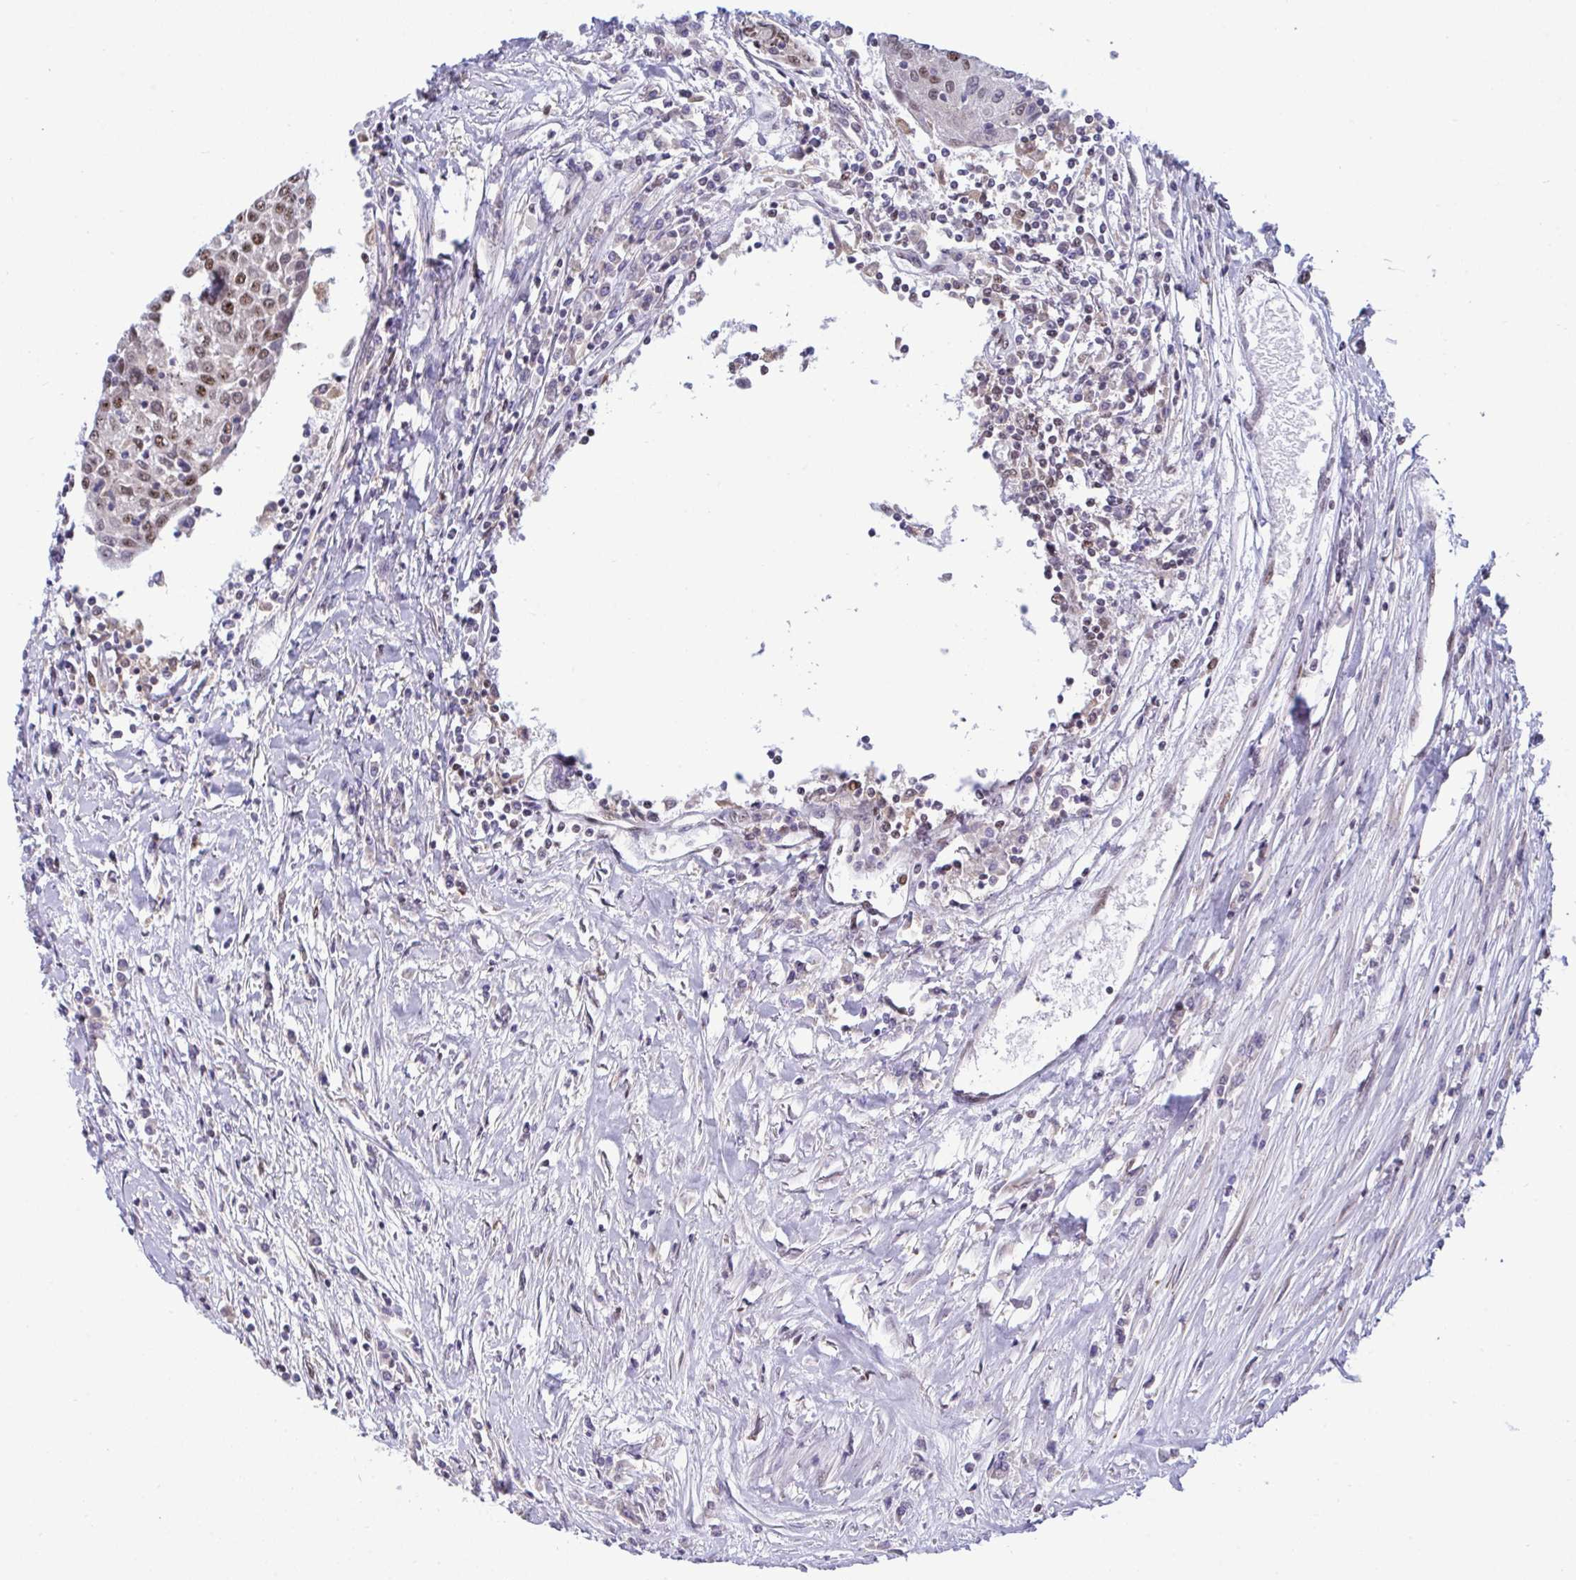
{"staining": {"intensity": "moderate", "quantity": "25%-75%", "location": "nuclear"}, "tissue": "urothelial cancer", "cell_type": "Tumor cells", "image_type": "cancer", "snomed": [{"axis": "morphology", "description": "Urothelial carcinoma, High grade"}, {"axis": "topography", "description": "Urinary bladder"}], "caption": "Protein staining of high-grade urothelial carcinoma tissue exhibits moderate nuclear positivity in approximately 25%-75% of tumor cells. (DAB (3,3'-diaminobenzidine) IHC with brightfield microscopy, high magnification).", "gene": "WBP11", "patient": {"sex": "female", "age": 85}}